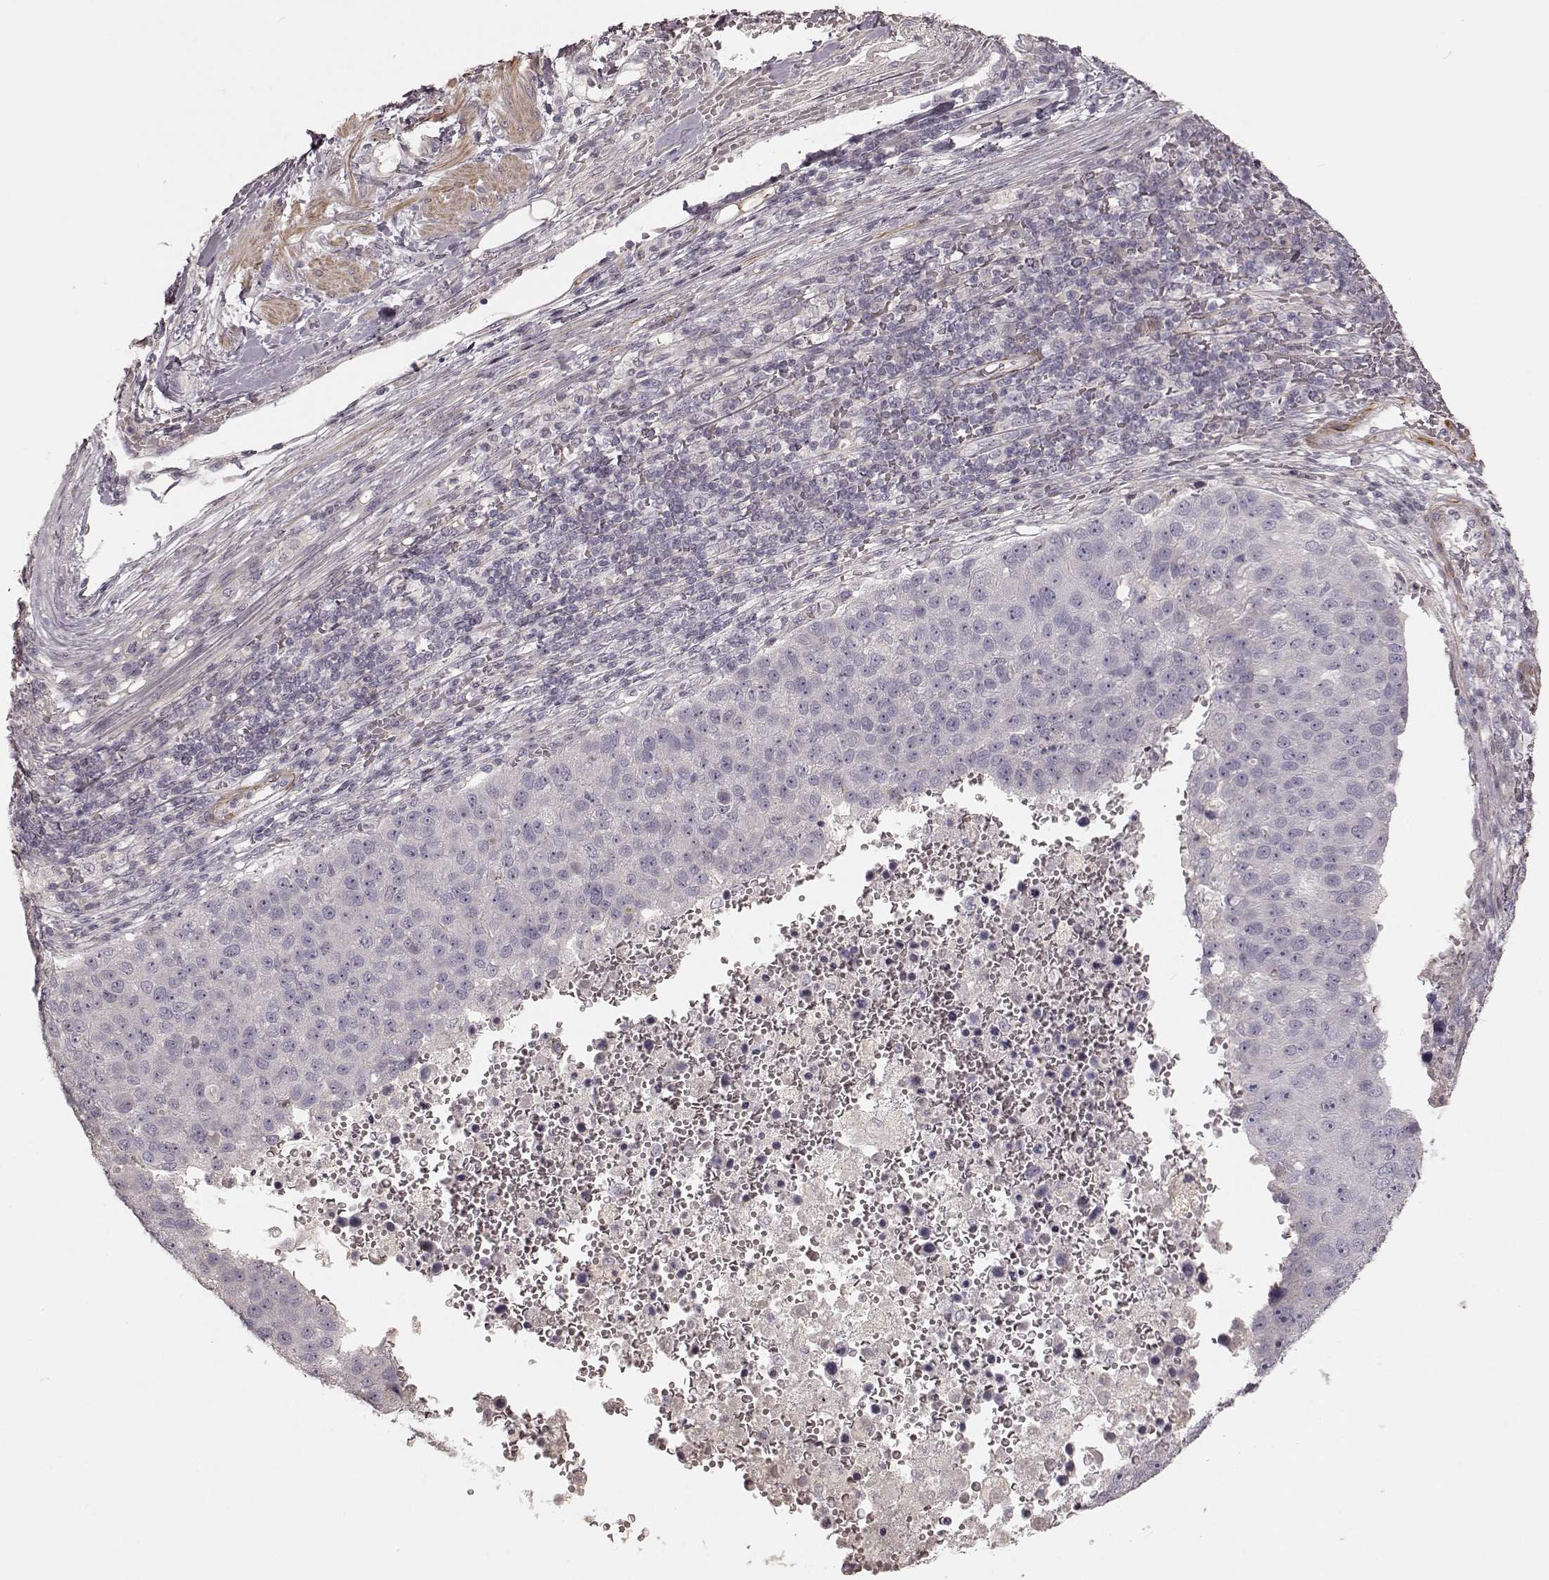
{"staining": {"intensity": "negative", "quantity": "none", "location": "none"}, "tissue": "pancreatic cancer", "cell_type": "Tumor cells", "image_type": "cancer", "snomed": [{"axis": "morphology", "description": "Adenocarcinoma, NOS"}, {"axis": "topography", "description": "Pancreas"}], "caption": "Tumor cells show no significant protein positivity in pancreatic cancer (adenocarcinoma).", "gene": "KCNJ9", "patient": {"sex": "female", "age": 61}}